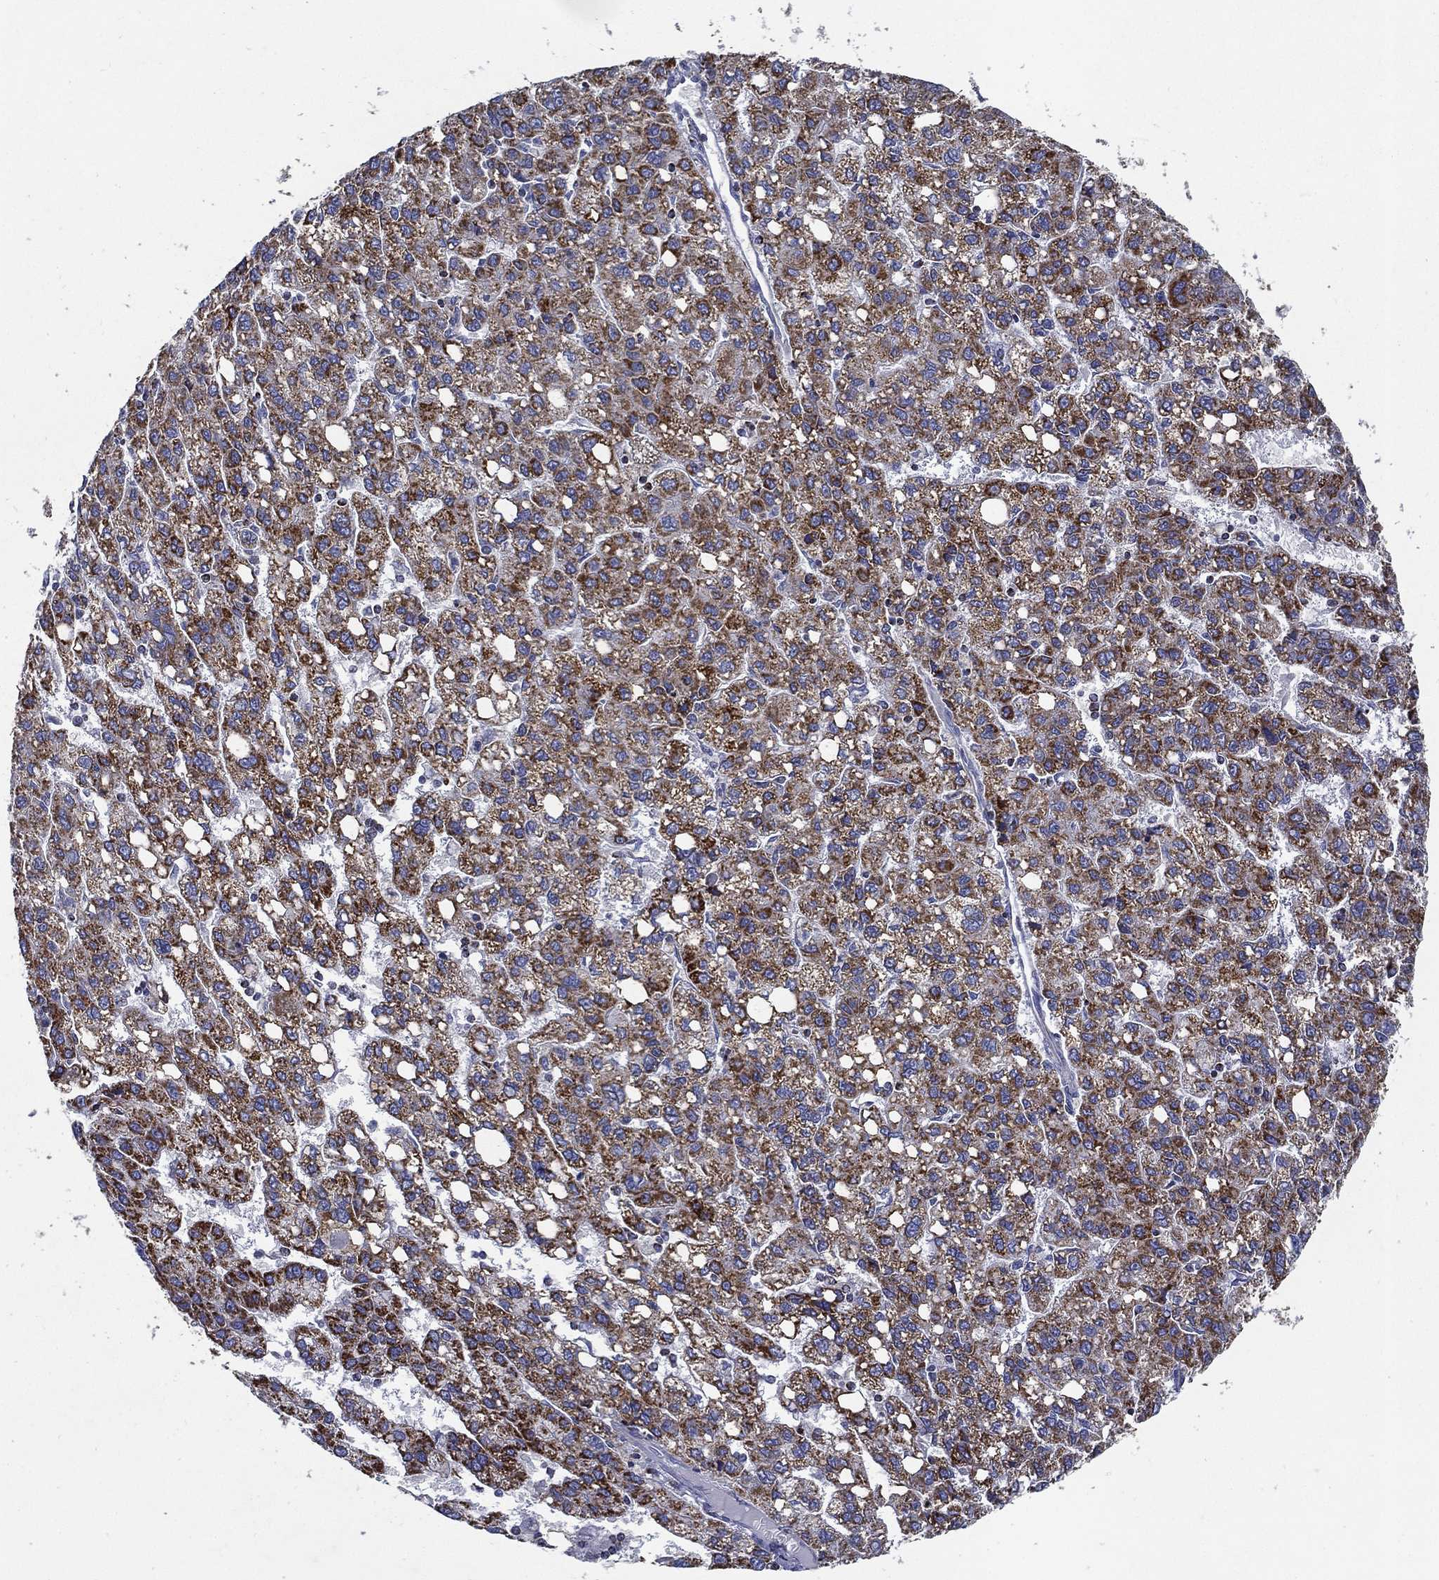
{"staining": {"intensity": "strong", "quantity": ">75%", "location": "cytoplasmic/membranous"}, "tissue": "liver cancer", "cell_type": "Tumor cells", "image_type": "cancer", "snomed": [{"axis": "morphology", "description": "Carcinoma, Hepatocellular, NOS"}, {"axis": "topography", "description": "Liver"}], "caption": "Hepatocellular carcinoma (liver) stained with a protein marker demonstrates strong staining in tumor cells.", "gene": "SFXN1", "patient": {"sex": "female", "age": 82}}